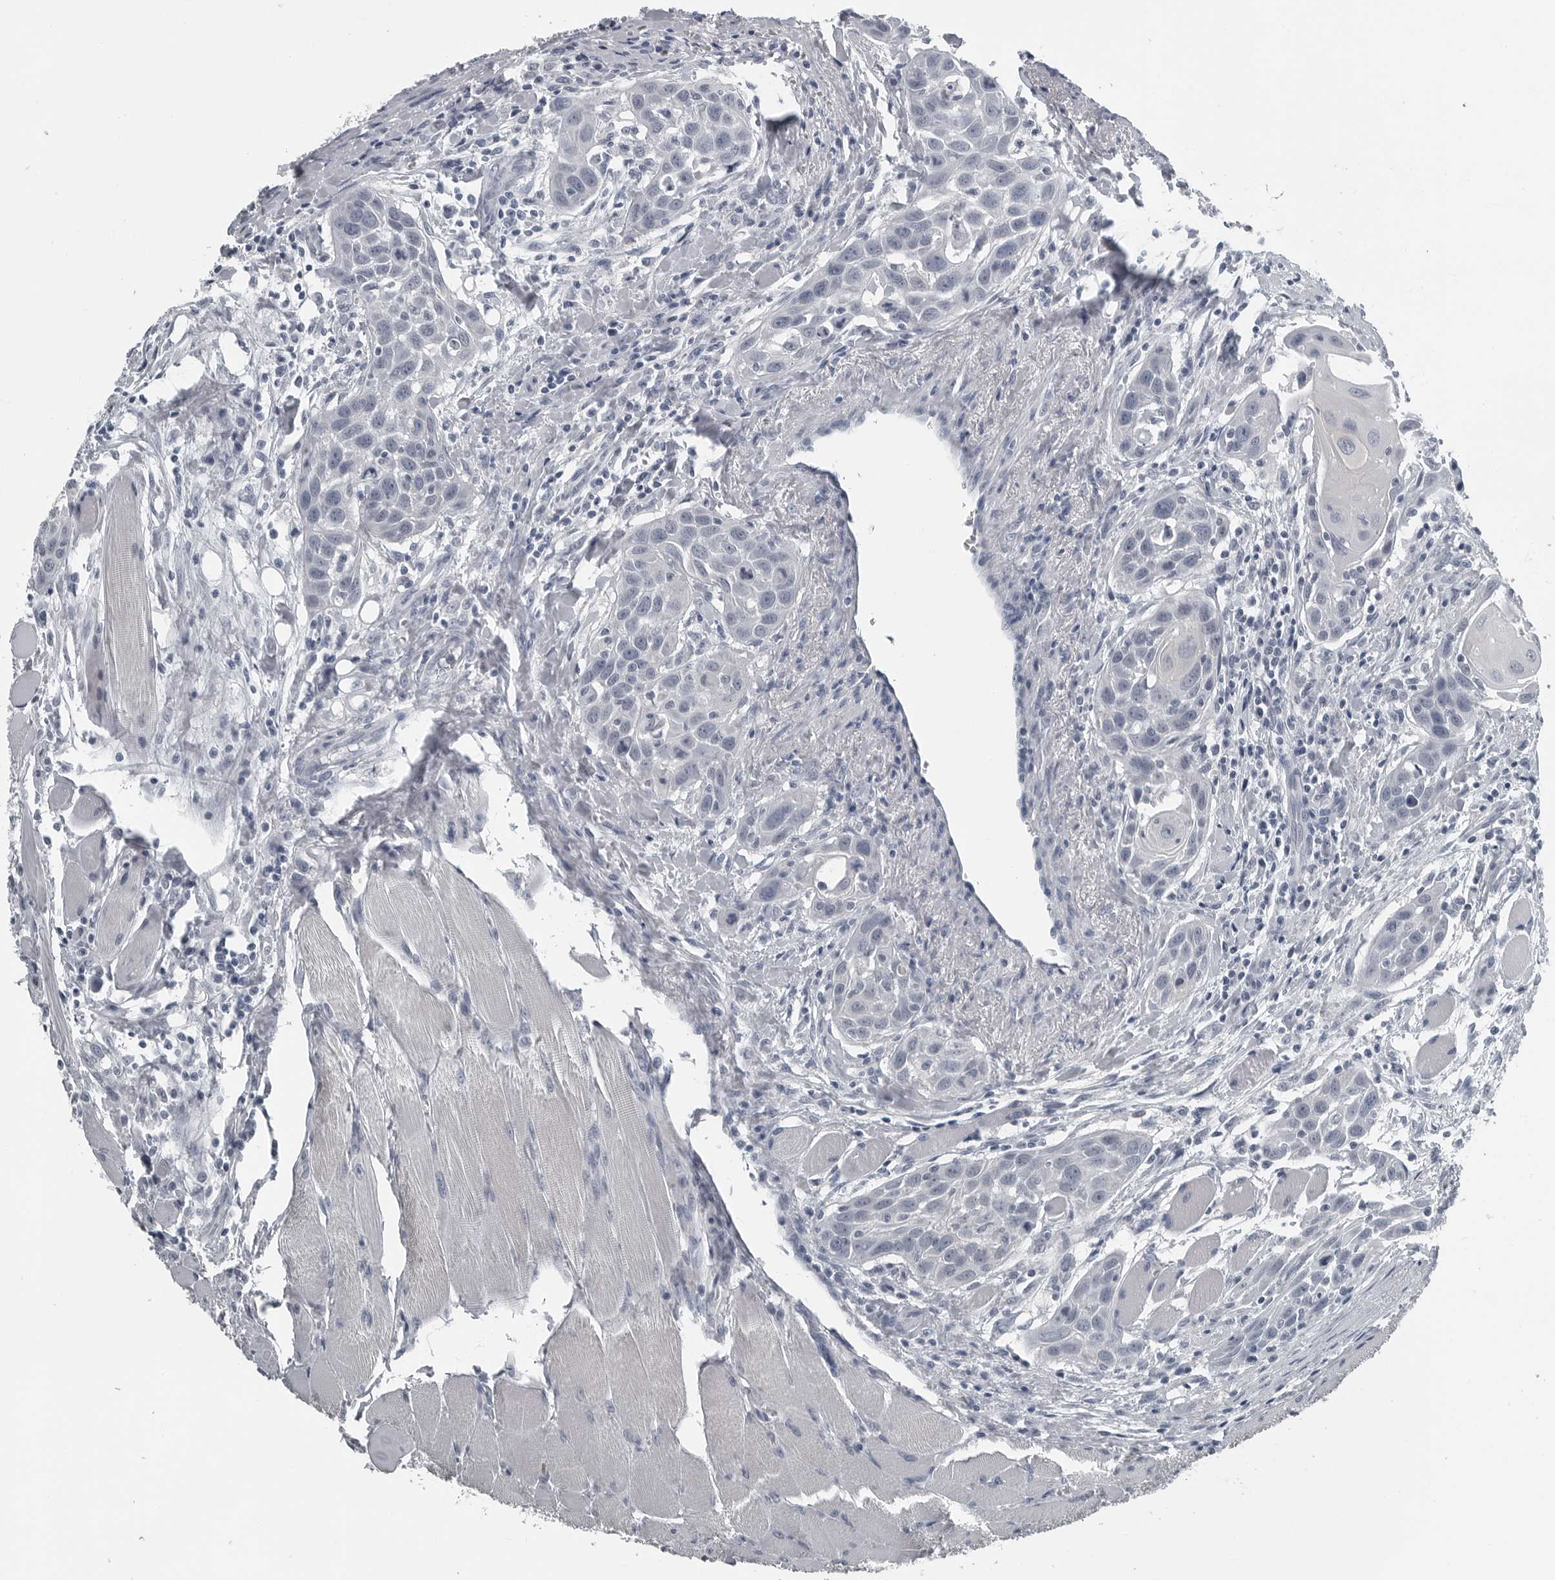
{"staining": {"intensity": "negative", "quantity": "none", "location": "none"}, "tissue": "head and neck cancer", "cell_type": "Tumor cells", "image_type": "cancer", "snomed": [{"axis": "morphology", "description": "Squamous cell carcinoma, NOS"}, {"axis": "topography", "description": "Oral tissue"}, {"axis": "topography", "description": "Head-Neck"}], "caption": "A micrograph of human head and neck cancer is negative for staining in tumor cells.", "gene": "SPINK1", "patient": {"sex": "female", "age": 50}}